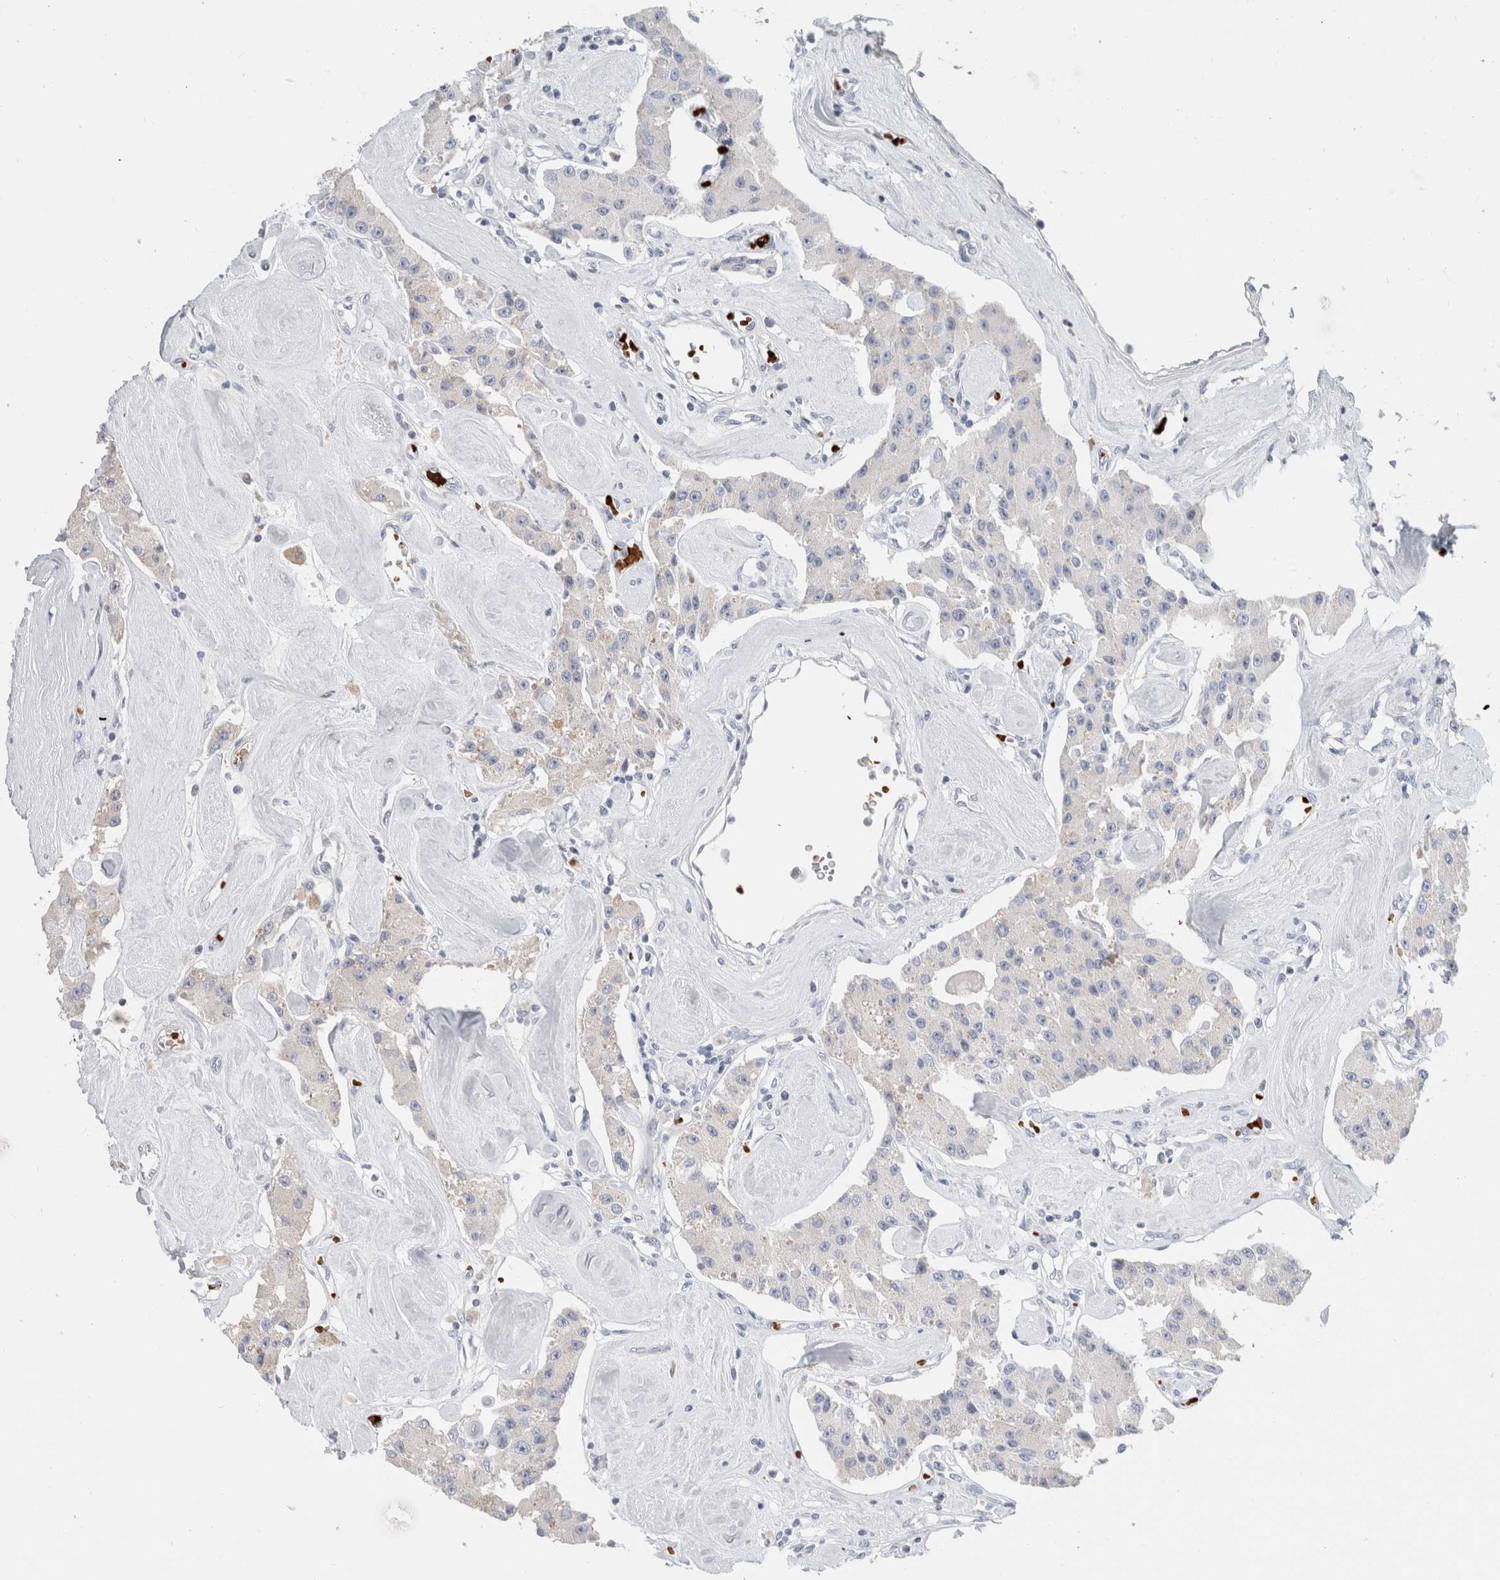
{"staining": {"intensity": "negative", "quantity": "none", "location": "none"}, "tissue": "carcinoid", "cell_type": "Tumor cells", "image_type": "cancer", "snomed": [{"axis": "morphology", "description": "Carcinoid, malignant, NOS"}, {"axis": "topography", "description": "Pancreas"}], "caption": "This is an immunohistochemistry (IHC) micrograph of carcinoid. There is no expression in tumor cells.", "gene": "CA1", "patient": {"sex": "male", "age": 41}}